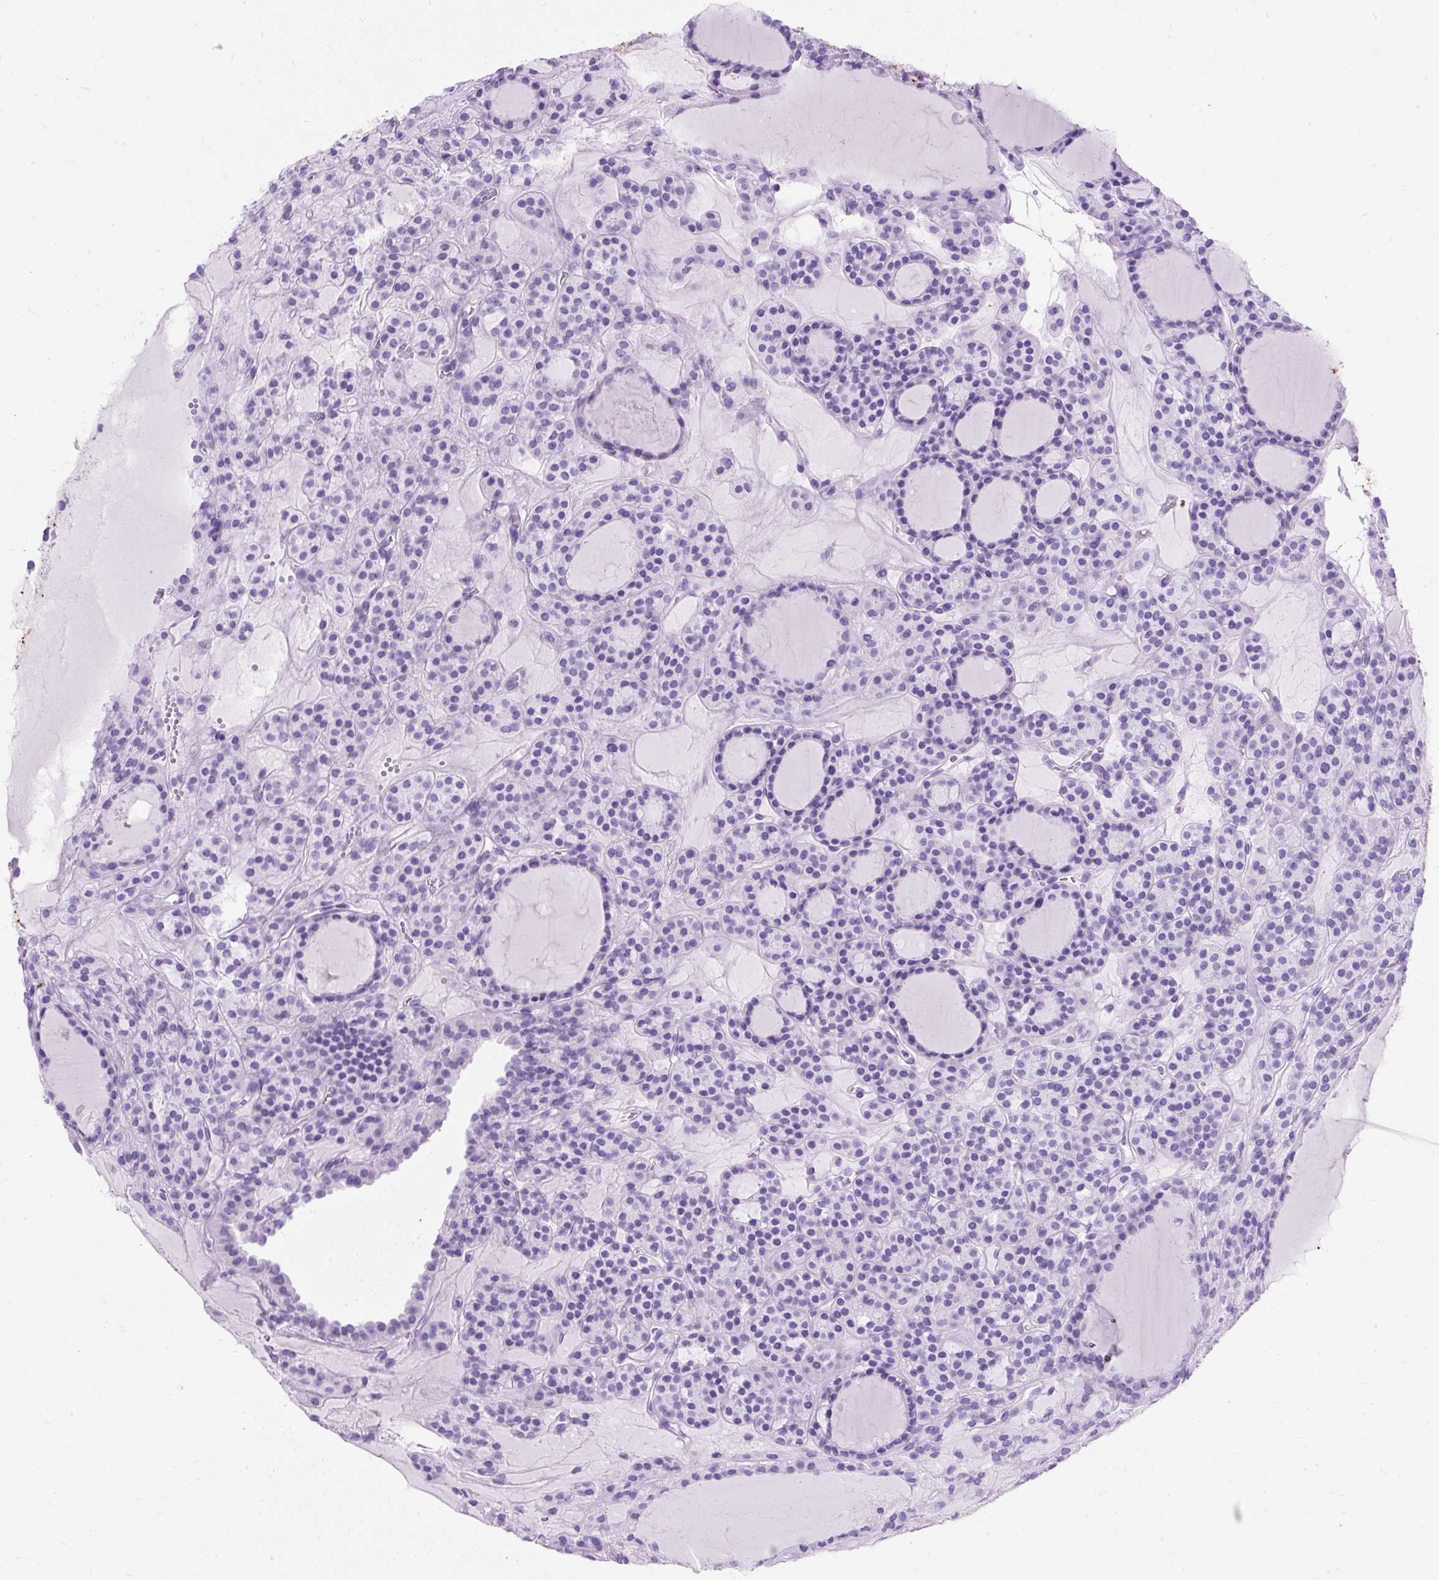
{"staining": {"intensity": "negative", "quantity": "none", "location": "none"}, "tissue": "thyroid cancer", "cell_type": "Tumor cells", "image_type": "cancer", "snomed": [{"axis": "morphology", "description": "Follicular adenoma carcinoma, NOS"}, {"axis": "topography", "description": "Thyroid gland"}], "caption": "This is an IHC image of thyroid cancer (follicular adenoma carcinoma). There is no expression in tumor cells.", "gene": "PVALB", "patient": {"sex": "female", "age": 63}}